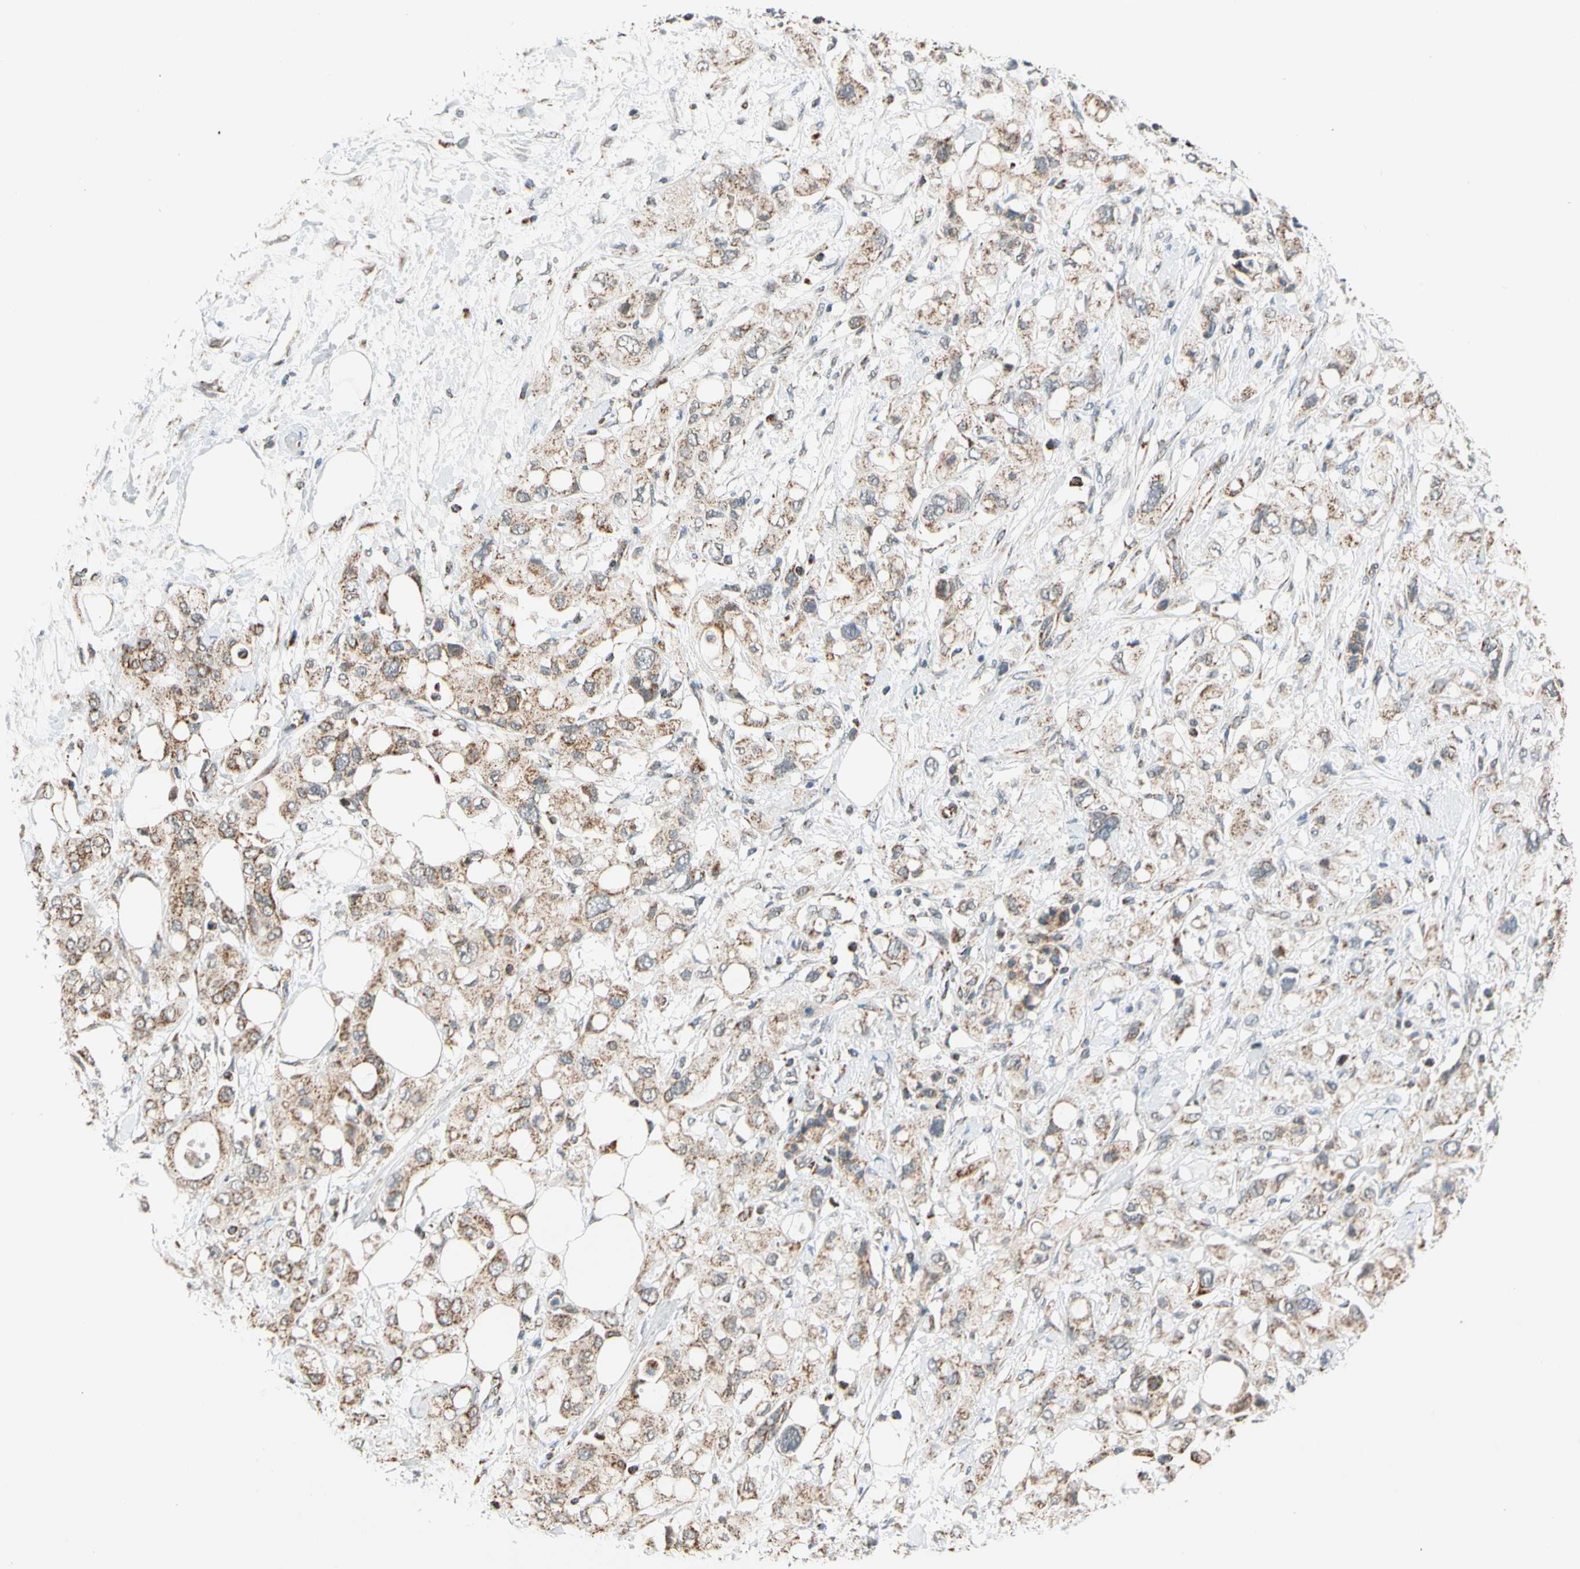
{"staining": {"intensity": "weak", "quantity": ">75%", "location": "cytoplasmic/membranous"}, "tissue": "pancreatic cancer", "cell_type": "Tumor cells", "image_type": "cancer", "snomed": [{"axis": "morphology", "description": "Adenocarcinoma, NOS"}, {"axis": "topography", "description": "Pancreas"}], "caption": "Human pancreatic cancer (adenocarcinoma) stained with a brown dye exhibits weak cytoplasmic/membranous positive expression in approximately >75% of tumor cells.", "gene": "KHDC4", "patient": {"sex": "female", "age": 56}}